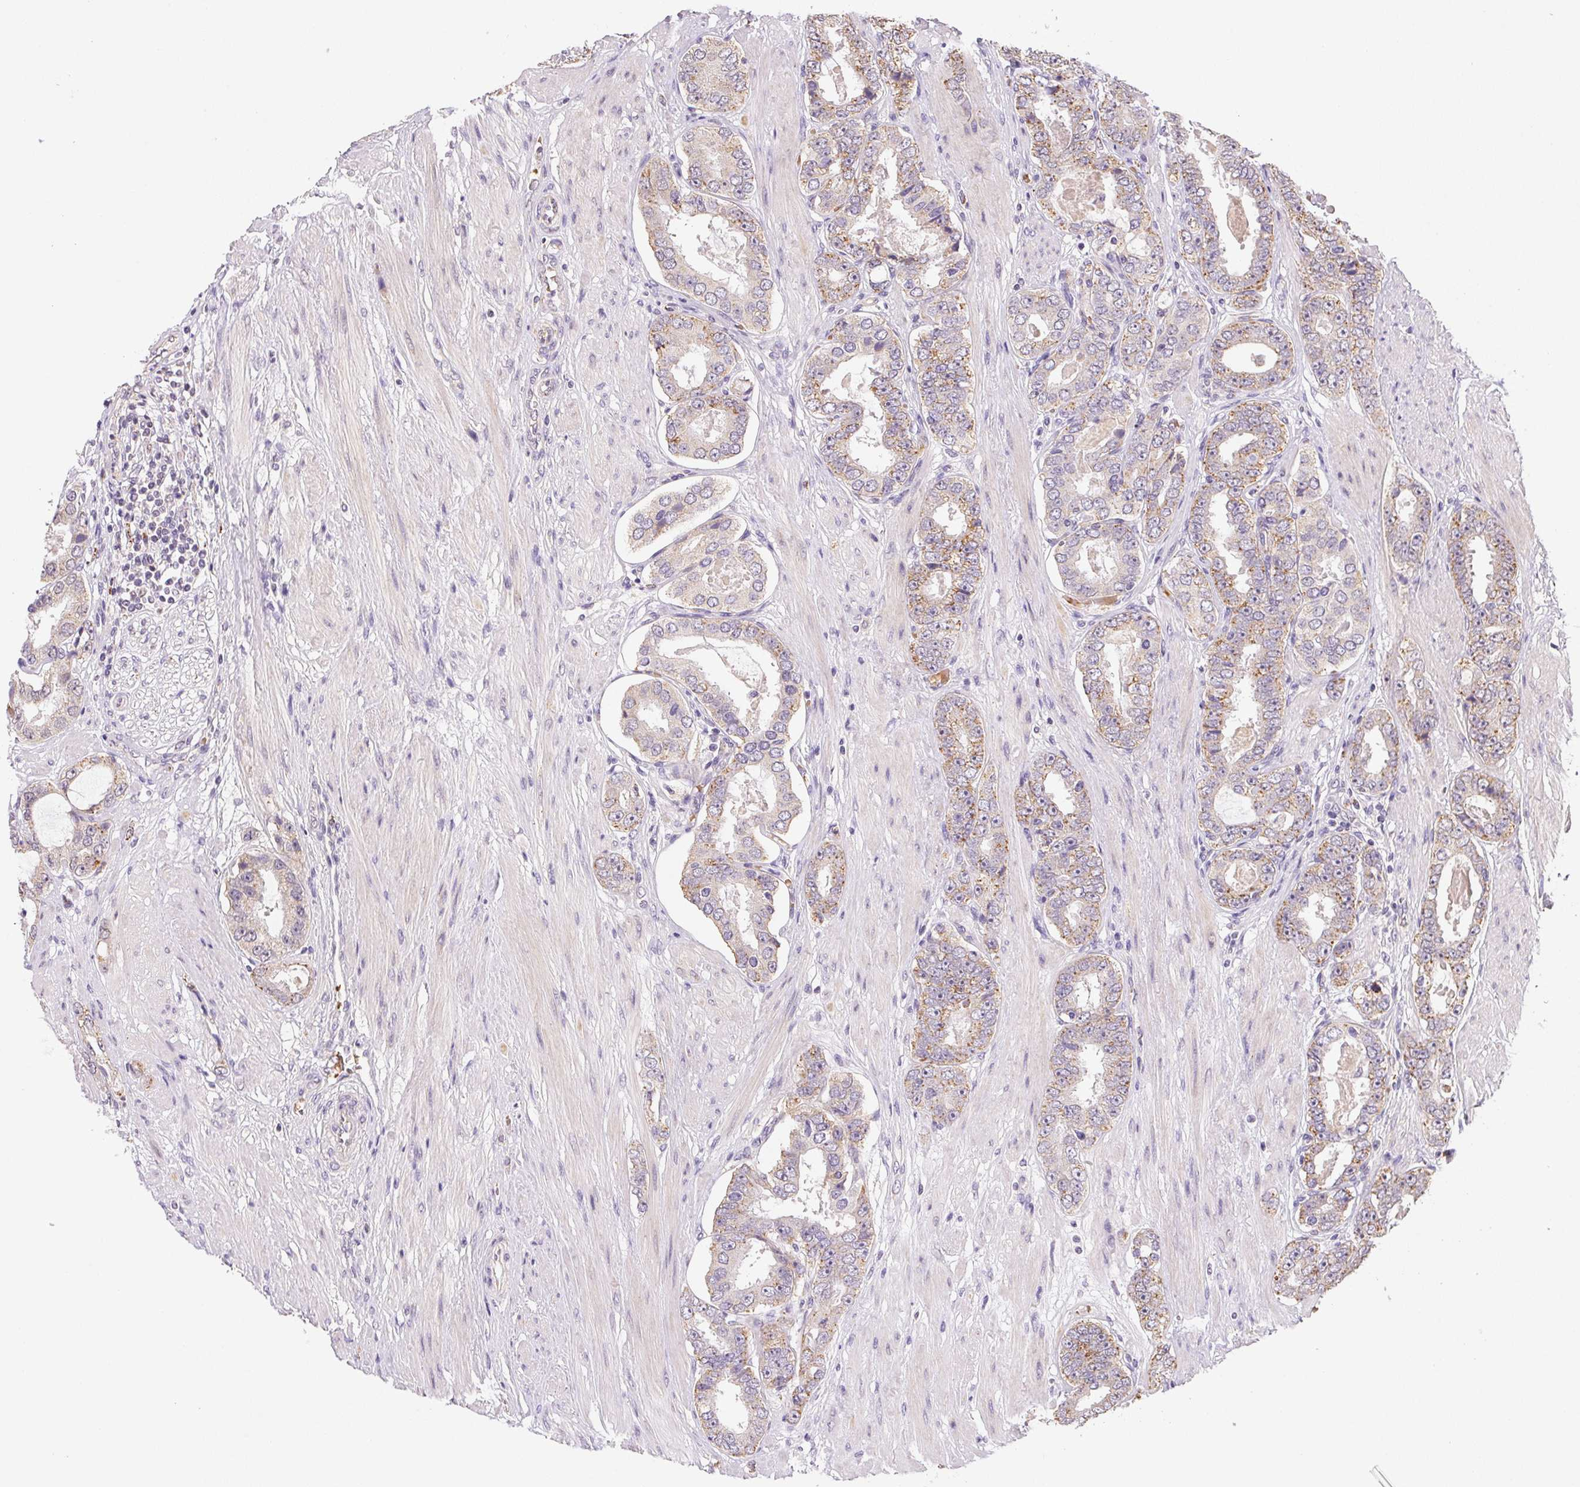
{"staining": {"intensity": "moderate", "quantity": "<25%", "location": "cytoplasmic/membranous"}, "tissue": "prostate cancer", "cell_type": "Tumor cells", "image_type": "cancer", "snomed": [{"axis": "morphology", "description": "Adenocarcinoma, High grade"}, {"axis": "topography", "description": "Prostate"}], "caption": "The histopathology image demonstrates staining of prostate adenocarcinoma (high-grade), revealing moderate cytoplasmic/membranous protein staining (brown color) within tumor cells.", "gene": "METTL13", "patient": {"sex": "male", "age": 63}}